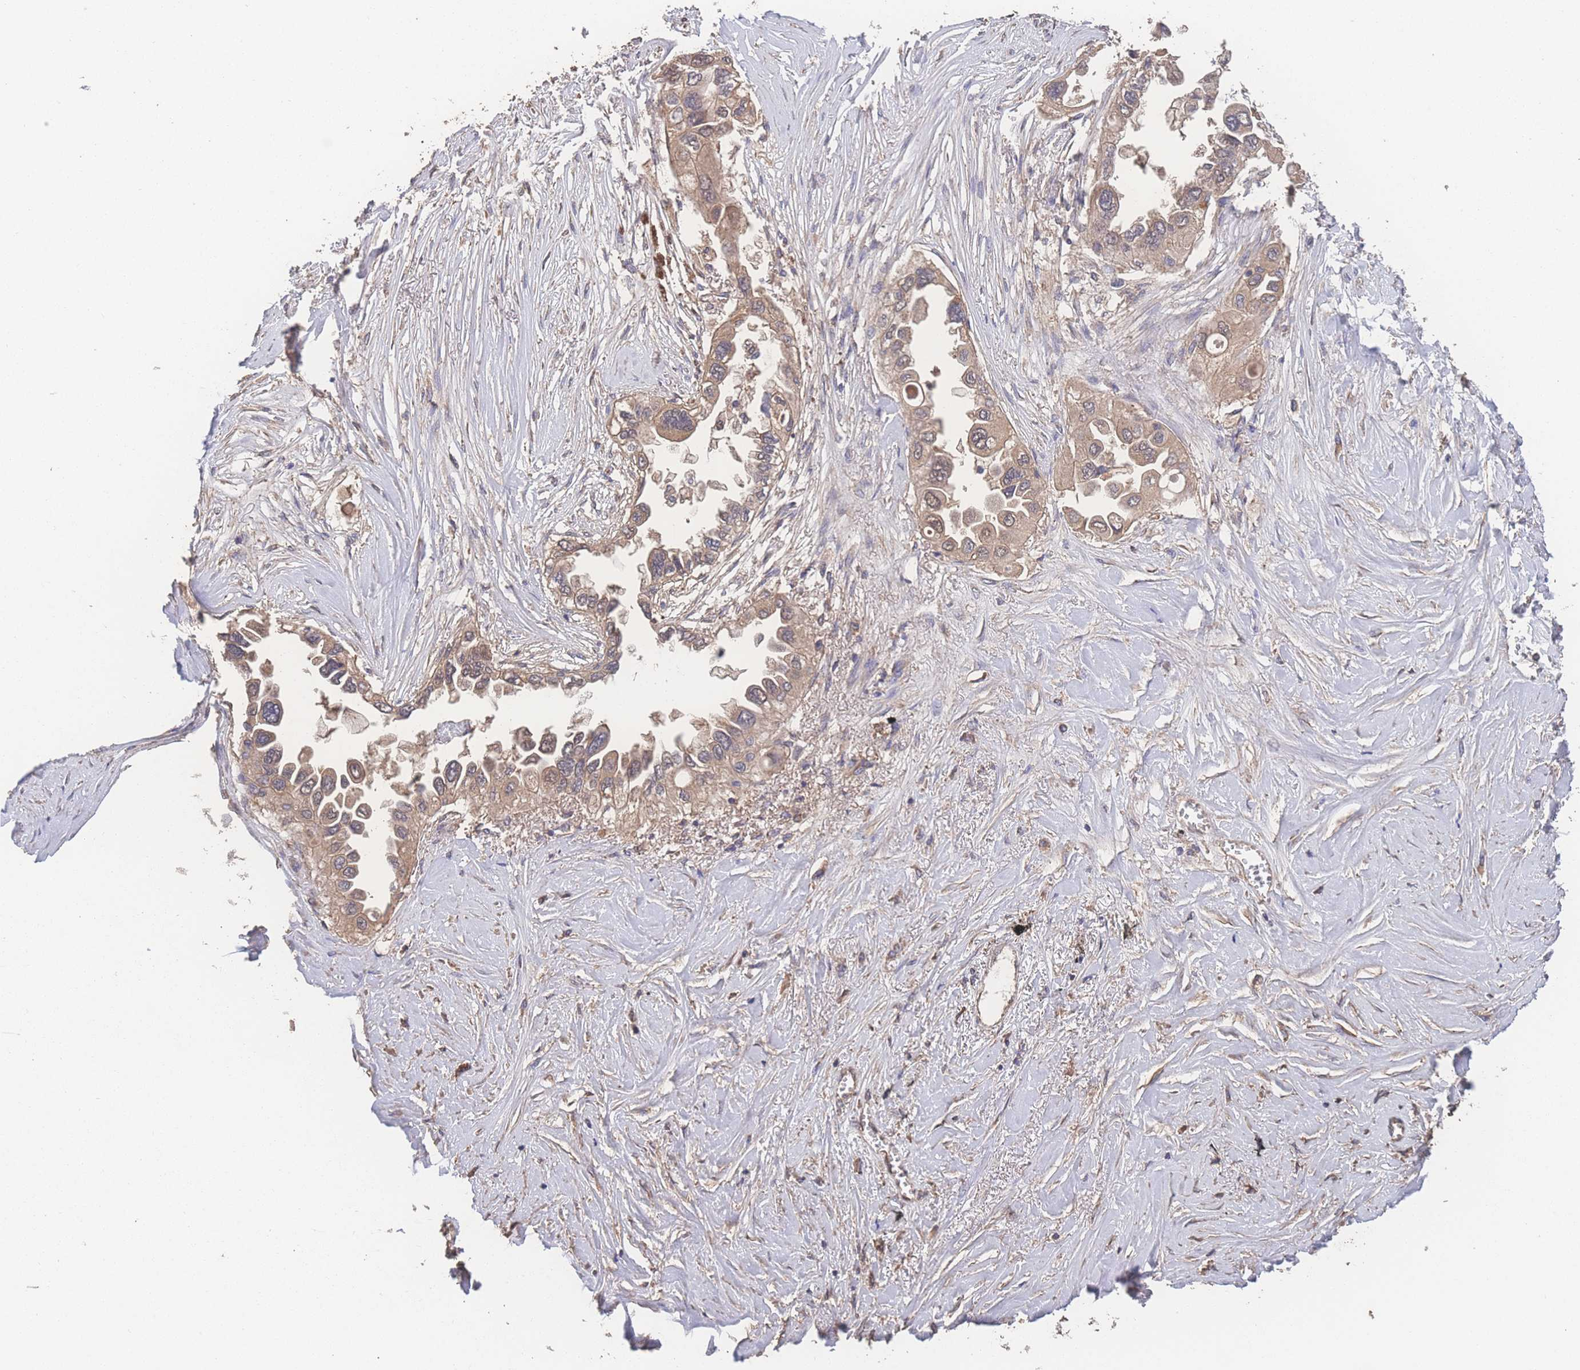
{"staining": {"intensity": "moderate", "quantity": ">75%", "location": "cytoplasmic/membranous,nuclear"}, "tissue": "lung cancer", "cell_type": "Tumor cells", "image_type": "cancer", "snomed": [{"axis": "morphology", "description": "Adenocarcinoma, NOS"}, {"axis": "topography", "description": "Lung"}], "caption": "Human adenocarcinoma (lung) stained with a protein marker reveals moderate staining in tumor cells.", "gene": "ATXN10", "patient": {"sex": "female", "age": 76}}